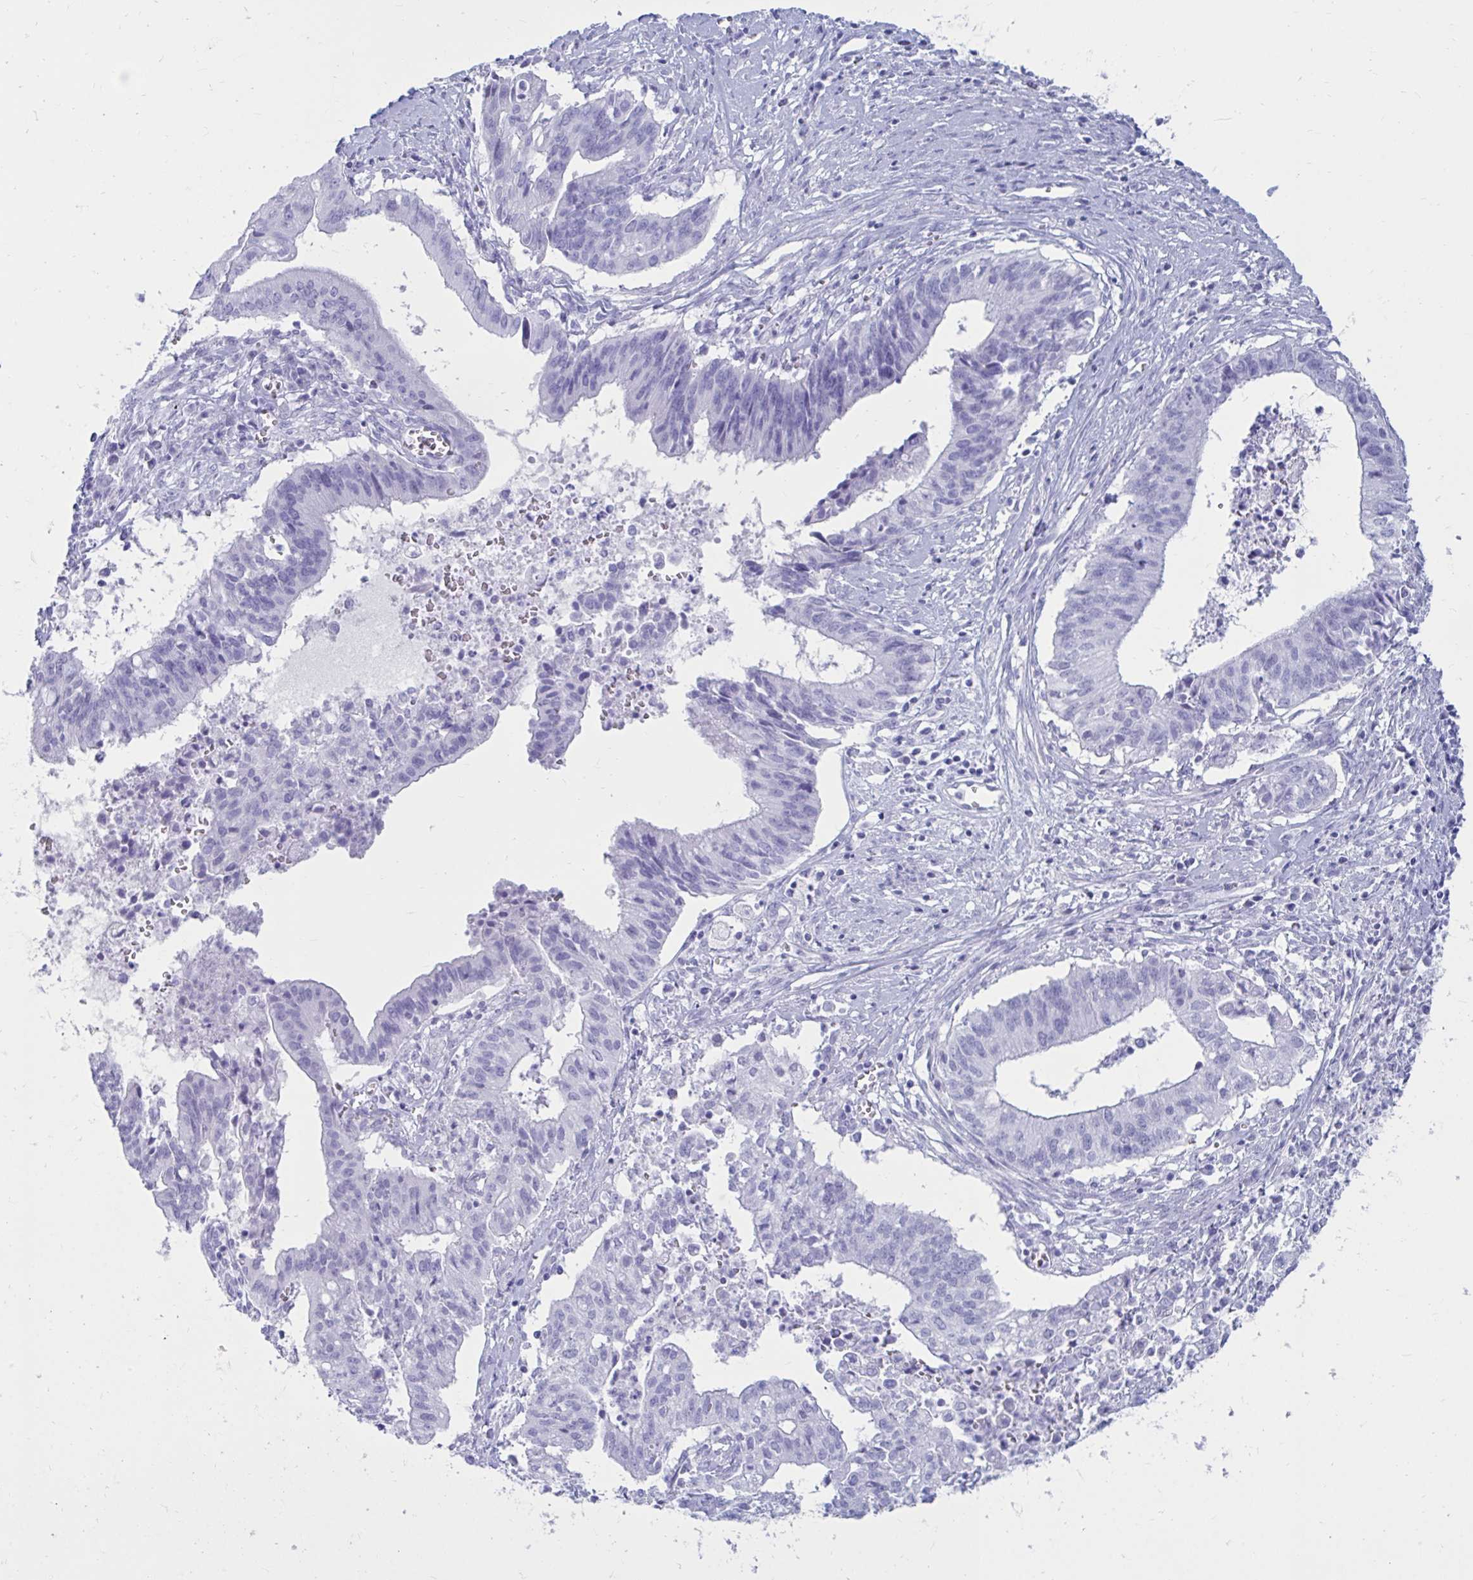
{"staining": {"intensity": "negative", "quantity": "none", "location": "none"}, "tissue": "cervical cancer", "cell_type": "Tumor cells", "image_type": "cancer", "snomed": [{"axis": "morphology", "description": "Adenocarcinoma, NOS"}, {"axis": "topography", "description": "Cervix"}], "caption": "Human cervical cancer stained for a protein using IHC shows no staining in tumor cells.", "gene": "OR10R2", "patient": {"sex": "female", "age": 44}}